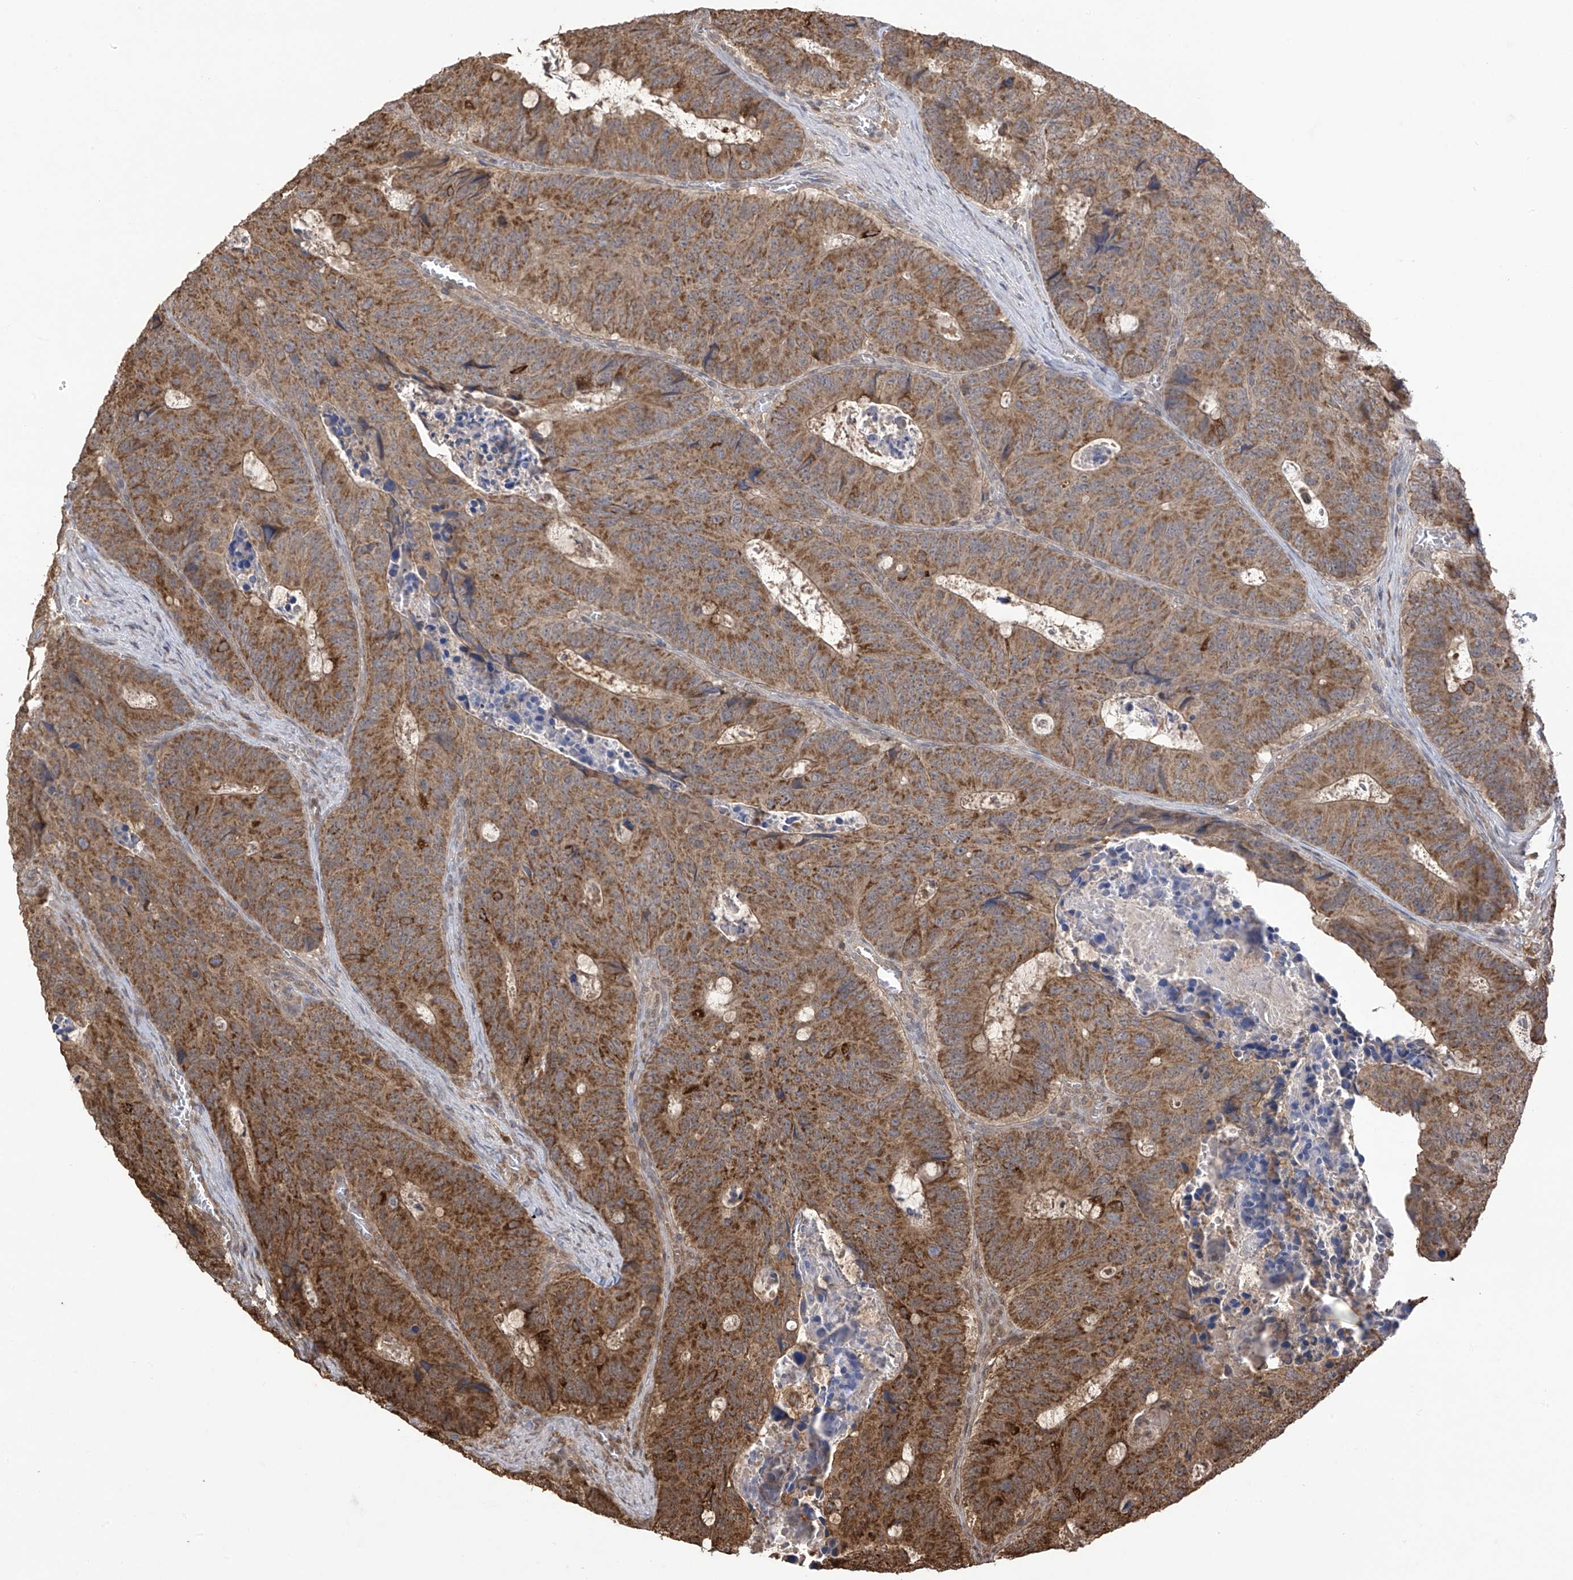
{"staining": {"intensity": "strong", "quantity": ">75%", "location": "cytoplasmic/membranous"}, "tissue": "colorectal cancer", "cell_type": "Tumor cells", "image_type": "cancer", "snomed": [{"axis": "morphology", "description": "Adenocarcinoma, NOS"}, {"axis": "topography", "description": "Colon"}], "caption": "DAB (3,3'-diaminobenzidine) immunohistochemical staining of human adenocarcinoma (colorectal) displays strong cytoplasmic/membranous protein expression in approximately >75% of tumor cells. The staining is performed using DAB brown chromogen to label protein expression. The nuclei are counter-stained blue using hematoxylin.", "gene": "PNPT1", "patient": {"sex": "male", "age": 87}}